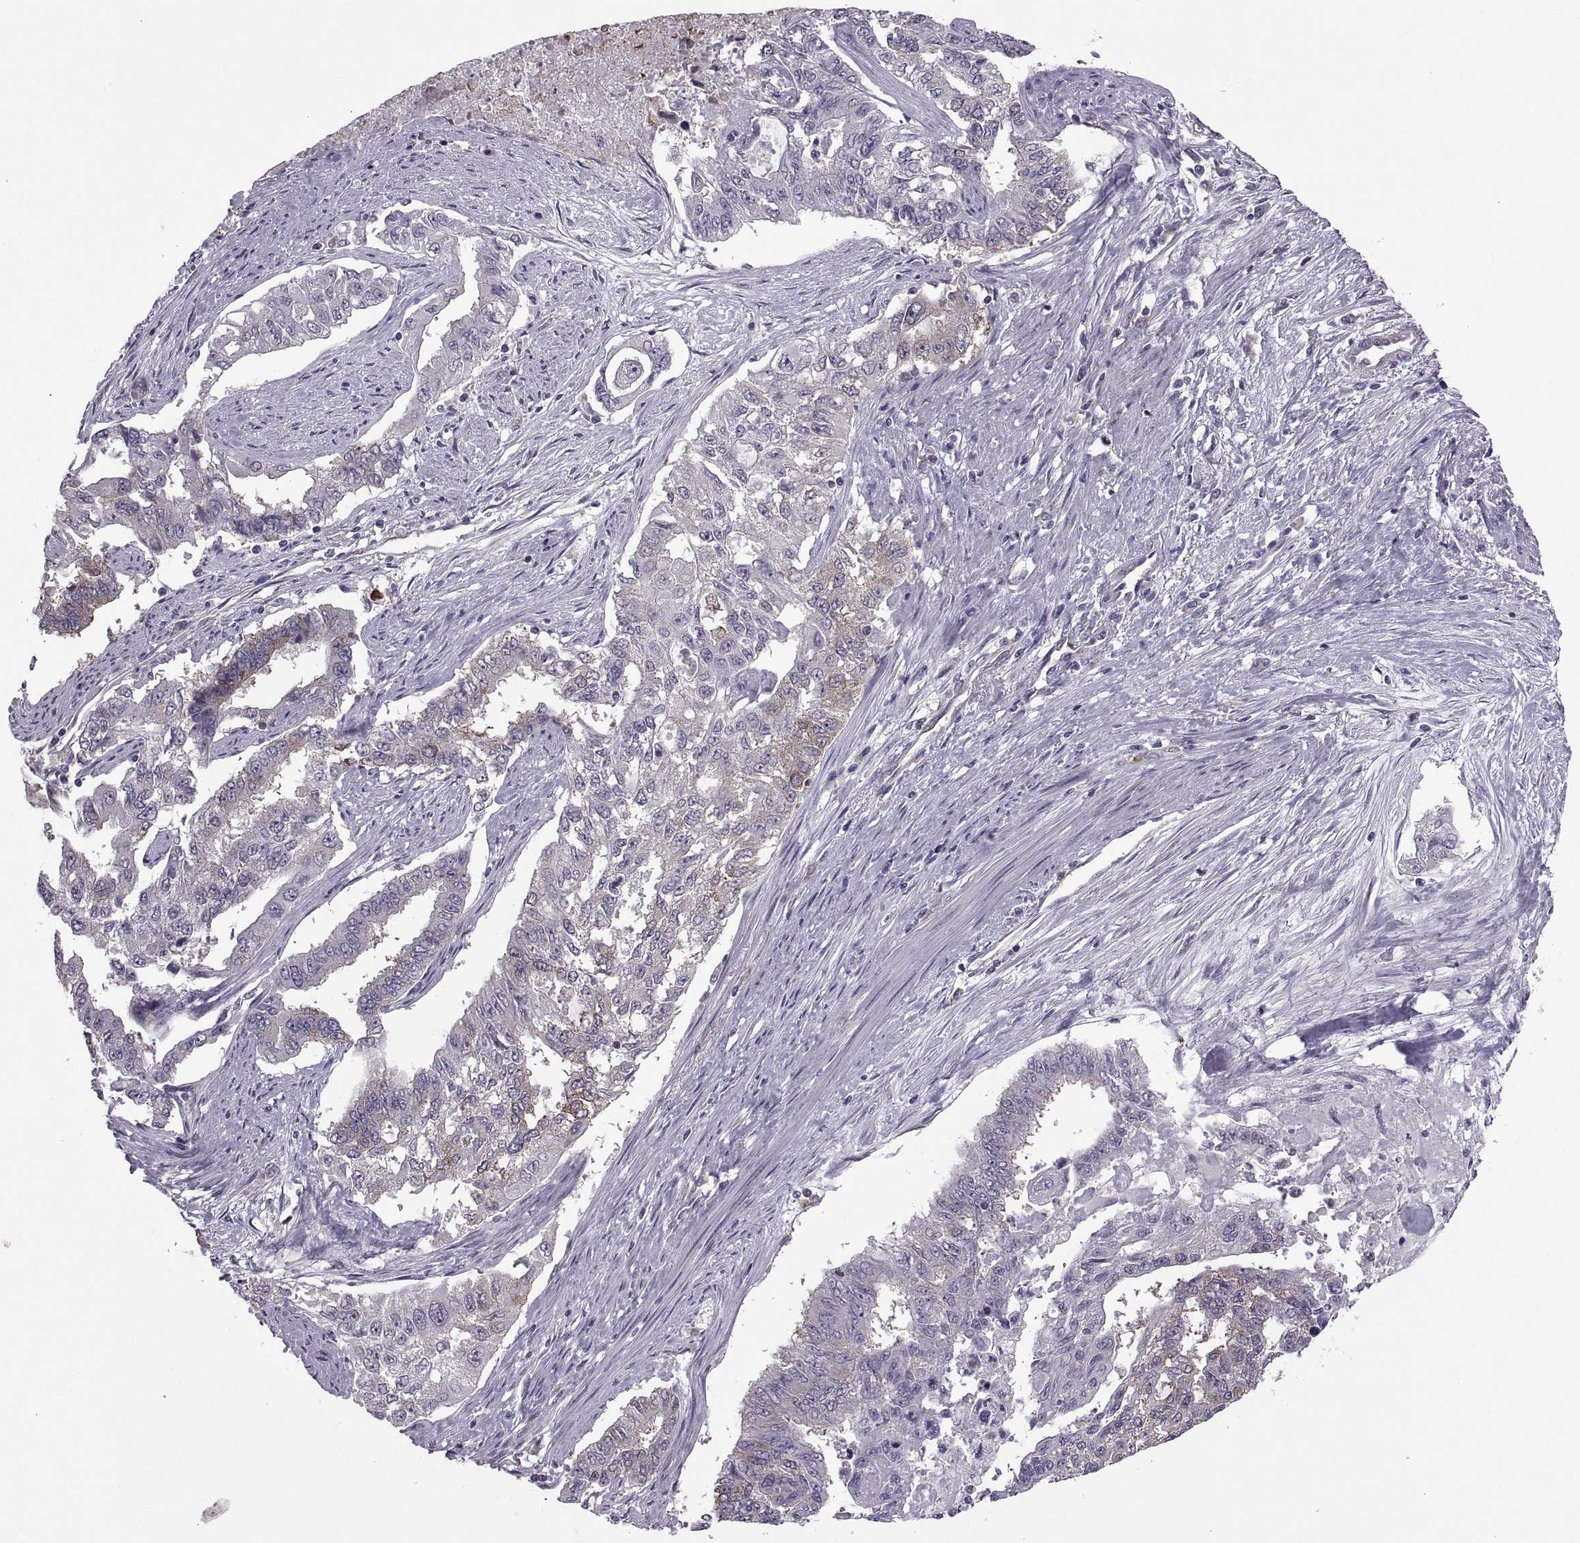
{"staining": {"intensity": "weak", "quantity": "<25%", "location": "cytoplasmic/membranous"}, "tissue": "endometrial cancer", "cell_type": "Tumor cells", "image_type": "cancer", "snomed": [{"axis": "morphology", "description": "Adenocarcinoma, NOS"}, {"axis": "topography", "description": "Uterus"}], "caption": "DAB immunohistochemical staining of human adenocarcinoma (endometrial) demonstrates no significant expression in tumor cells.", "gene": "PABPC1", "patient": {"sex": "female", "age": 59}}